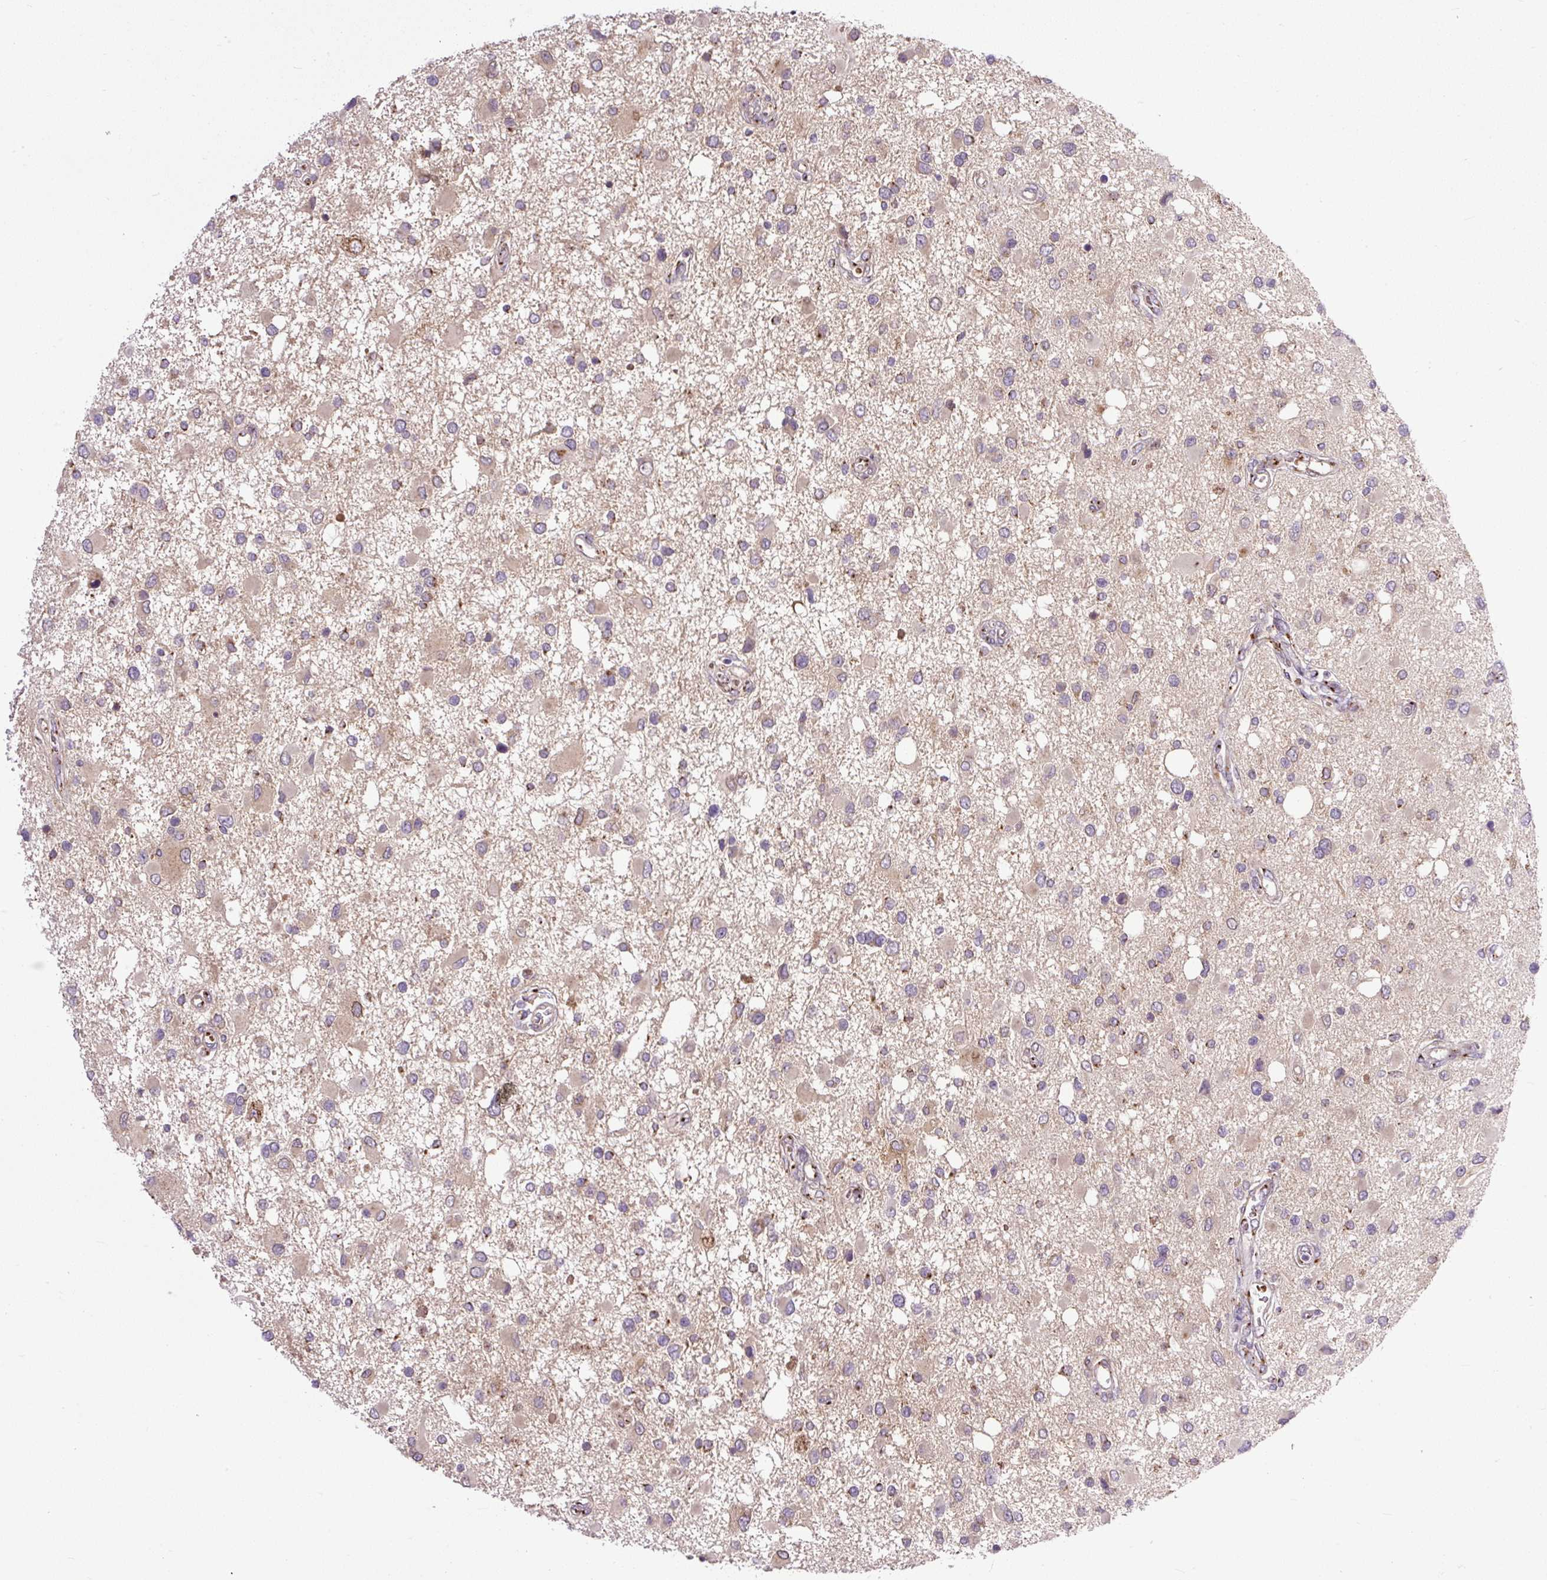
{"staining": {"intensity": "weak", "quantity": "<25%", "location": "cytoplasmic/membranous"}, "tissue": "glioma", "cell_type": "Tumor cells", "image_type": "cancer", "snomed": [{"axis": "morphology", "description": "Glioma, malignant, High grade"}, {"axis": "topography", "description": "Brain"}], "caption": "An immunohistochemistry (IHC) photomicrograph of malignant glioma (high-grade) is shown. There is no staining in tumor cells of malignant glioma (high-grade).", "gene": "MSMP", "patient": {"sex": "male", "age": 53}}